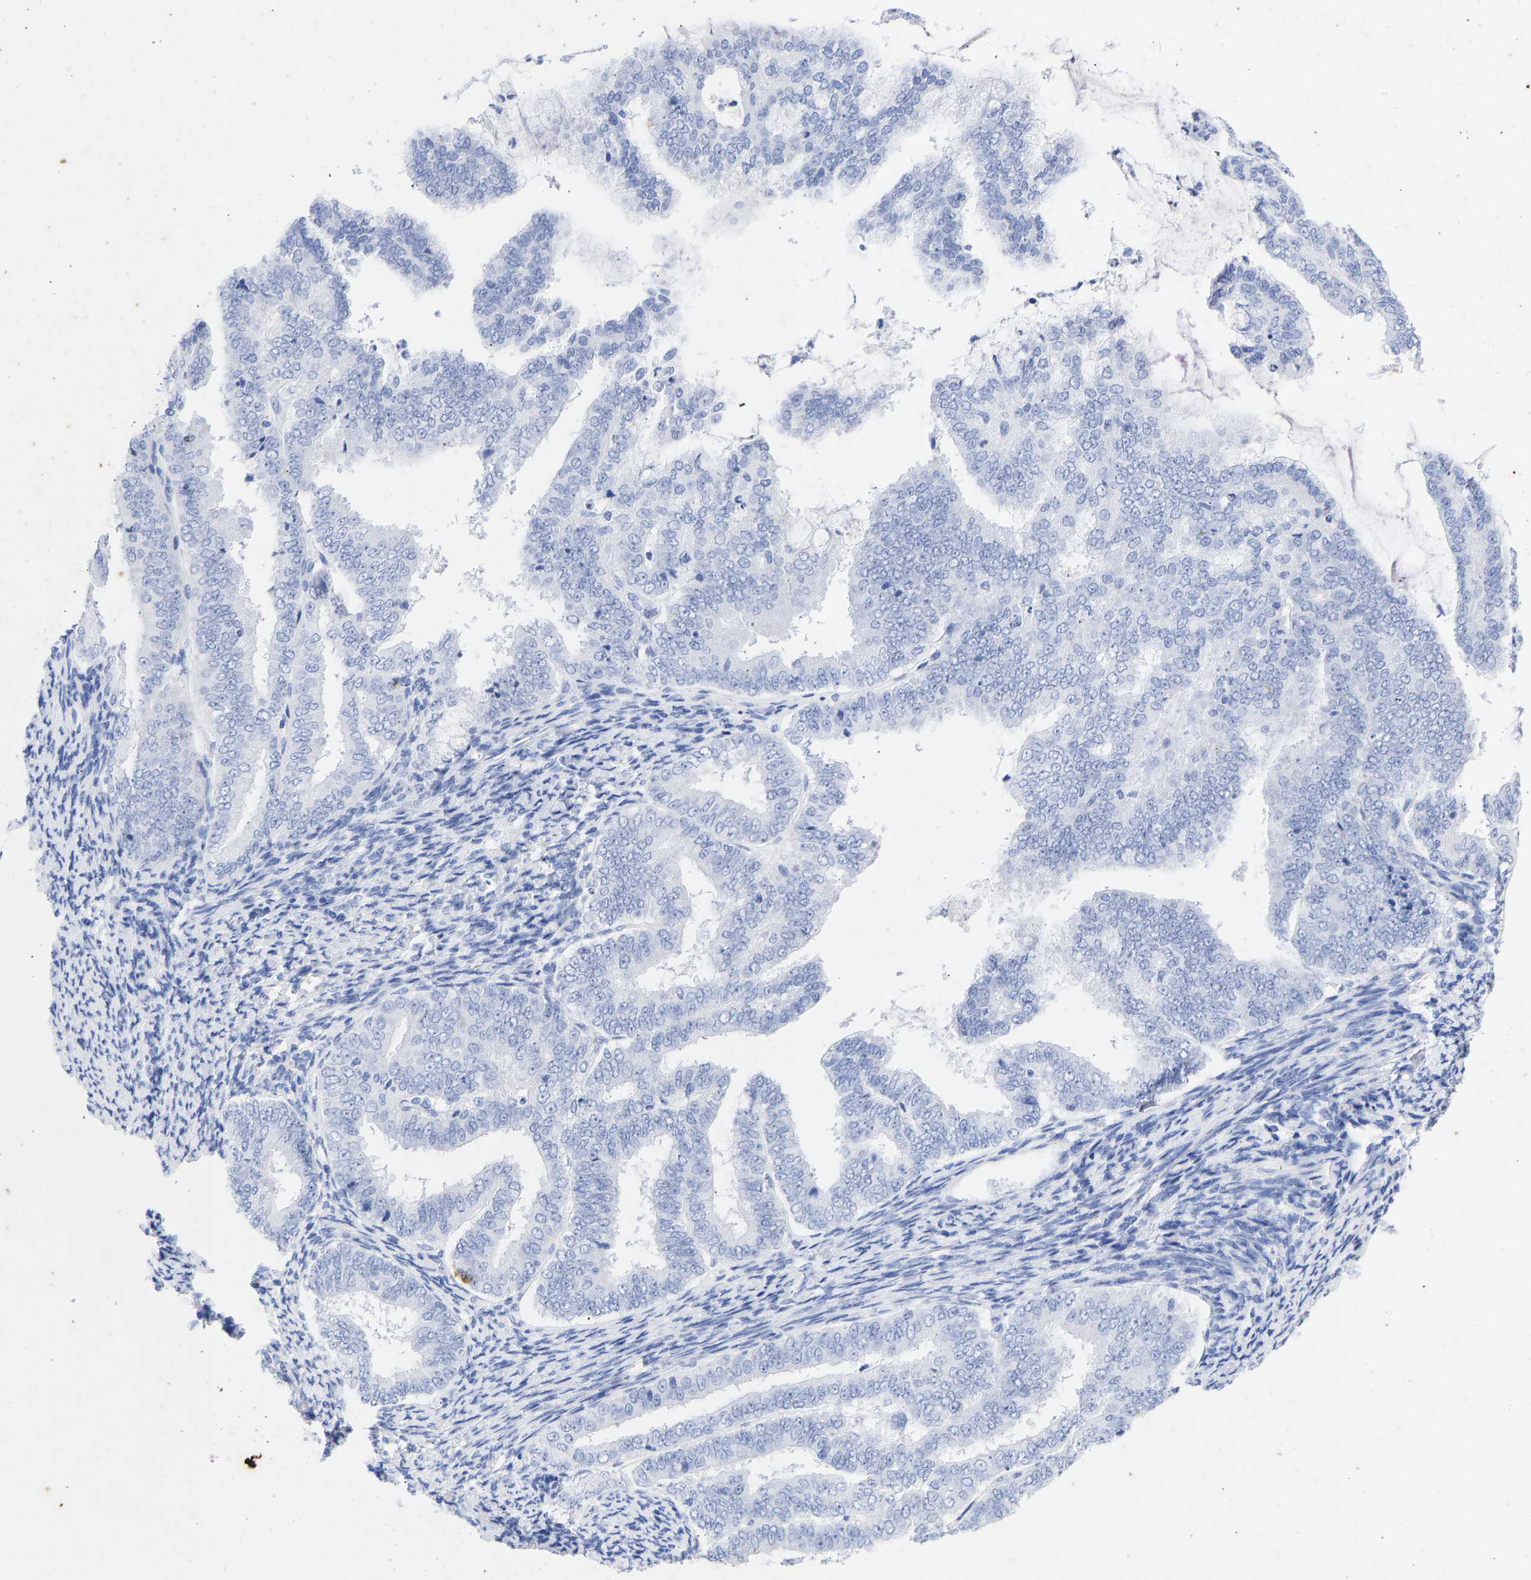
{"staining": {"intensity": "negative", "quantity": "none", "location": "none"}, "tissue": "endometrial cancer", "cell_type": "Tumor cells", "image_type": "cancer", "snomed": [{"axis": "morphology", "description": "Adenocarcinoma, NOS"}, {"axis": "topography", "description": "Endometrium"}], "caption": "This histopathology image is of endometrial cancer stained with immunohistochemistry to label a protein in brown with the nuclei are counter-stained blue. There is no expression in tumor cells.", "gene": "KRT1", "patient": {"sex": "female", "age": 63}}